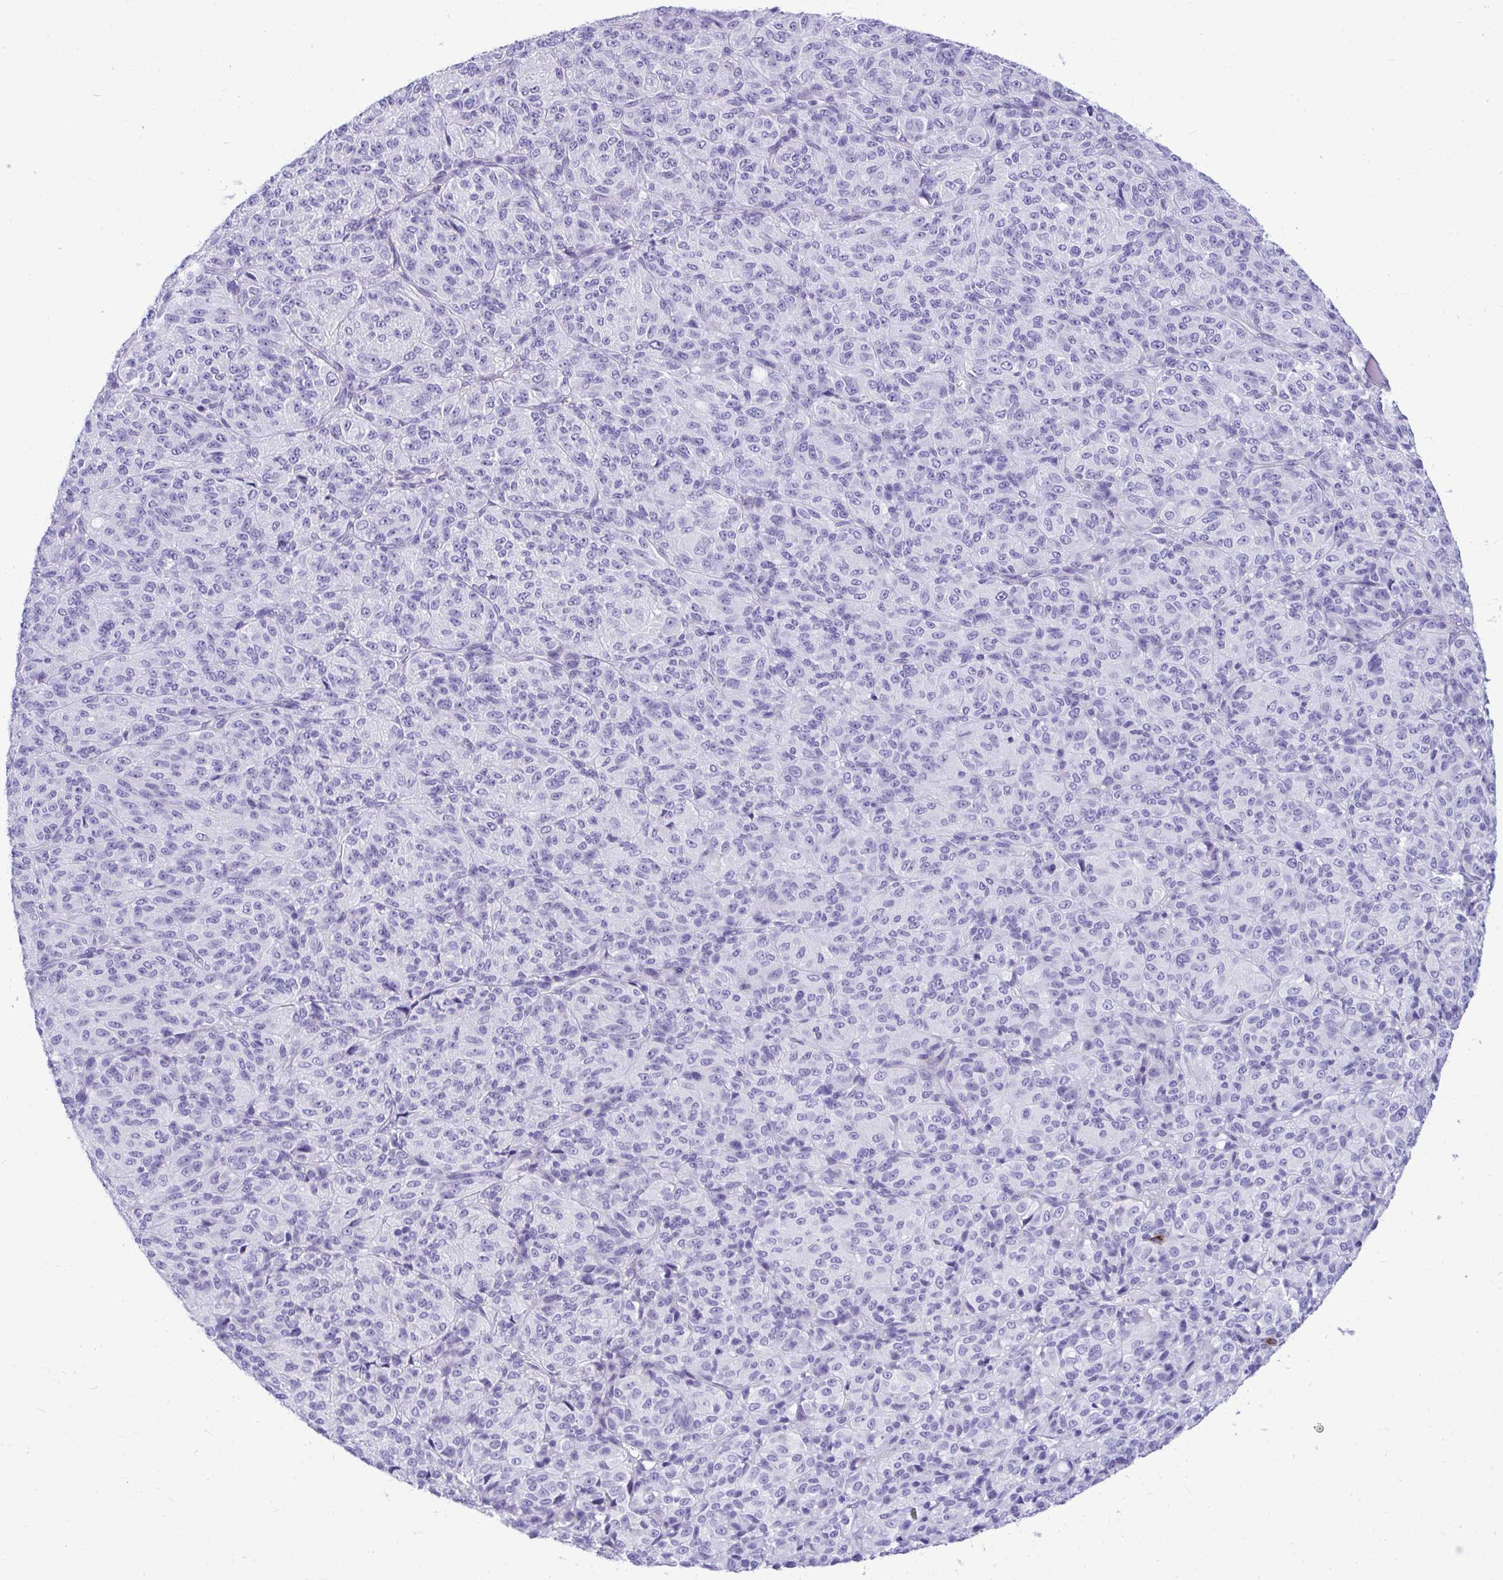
{"staining": {"intensity": "negative", "quantity": "none", "location": "none"}, "tissue": "melanoma", "cell_type": "Tumor cells", "image_type": "cancer", "snomed": [{"axis": "morphology", "description": "Malignant melanoma, Metastatic site"}, {"axis": "topography", "description": "Brain"}], "caption": "IHC photomicrograph of neoplastic tissue: malignant melanoma (metastatic site) stained with DAB shows no significant protein staining in tumor cells.", "gene": "ANKDD1B", "patient": {"sex": "female", "age": 56}}